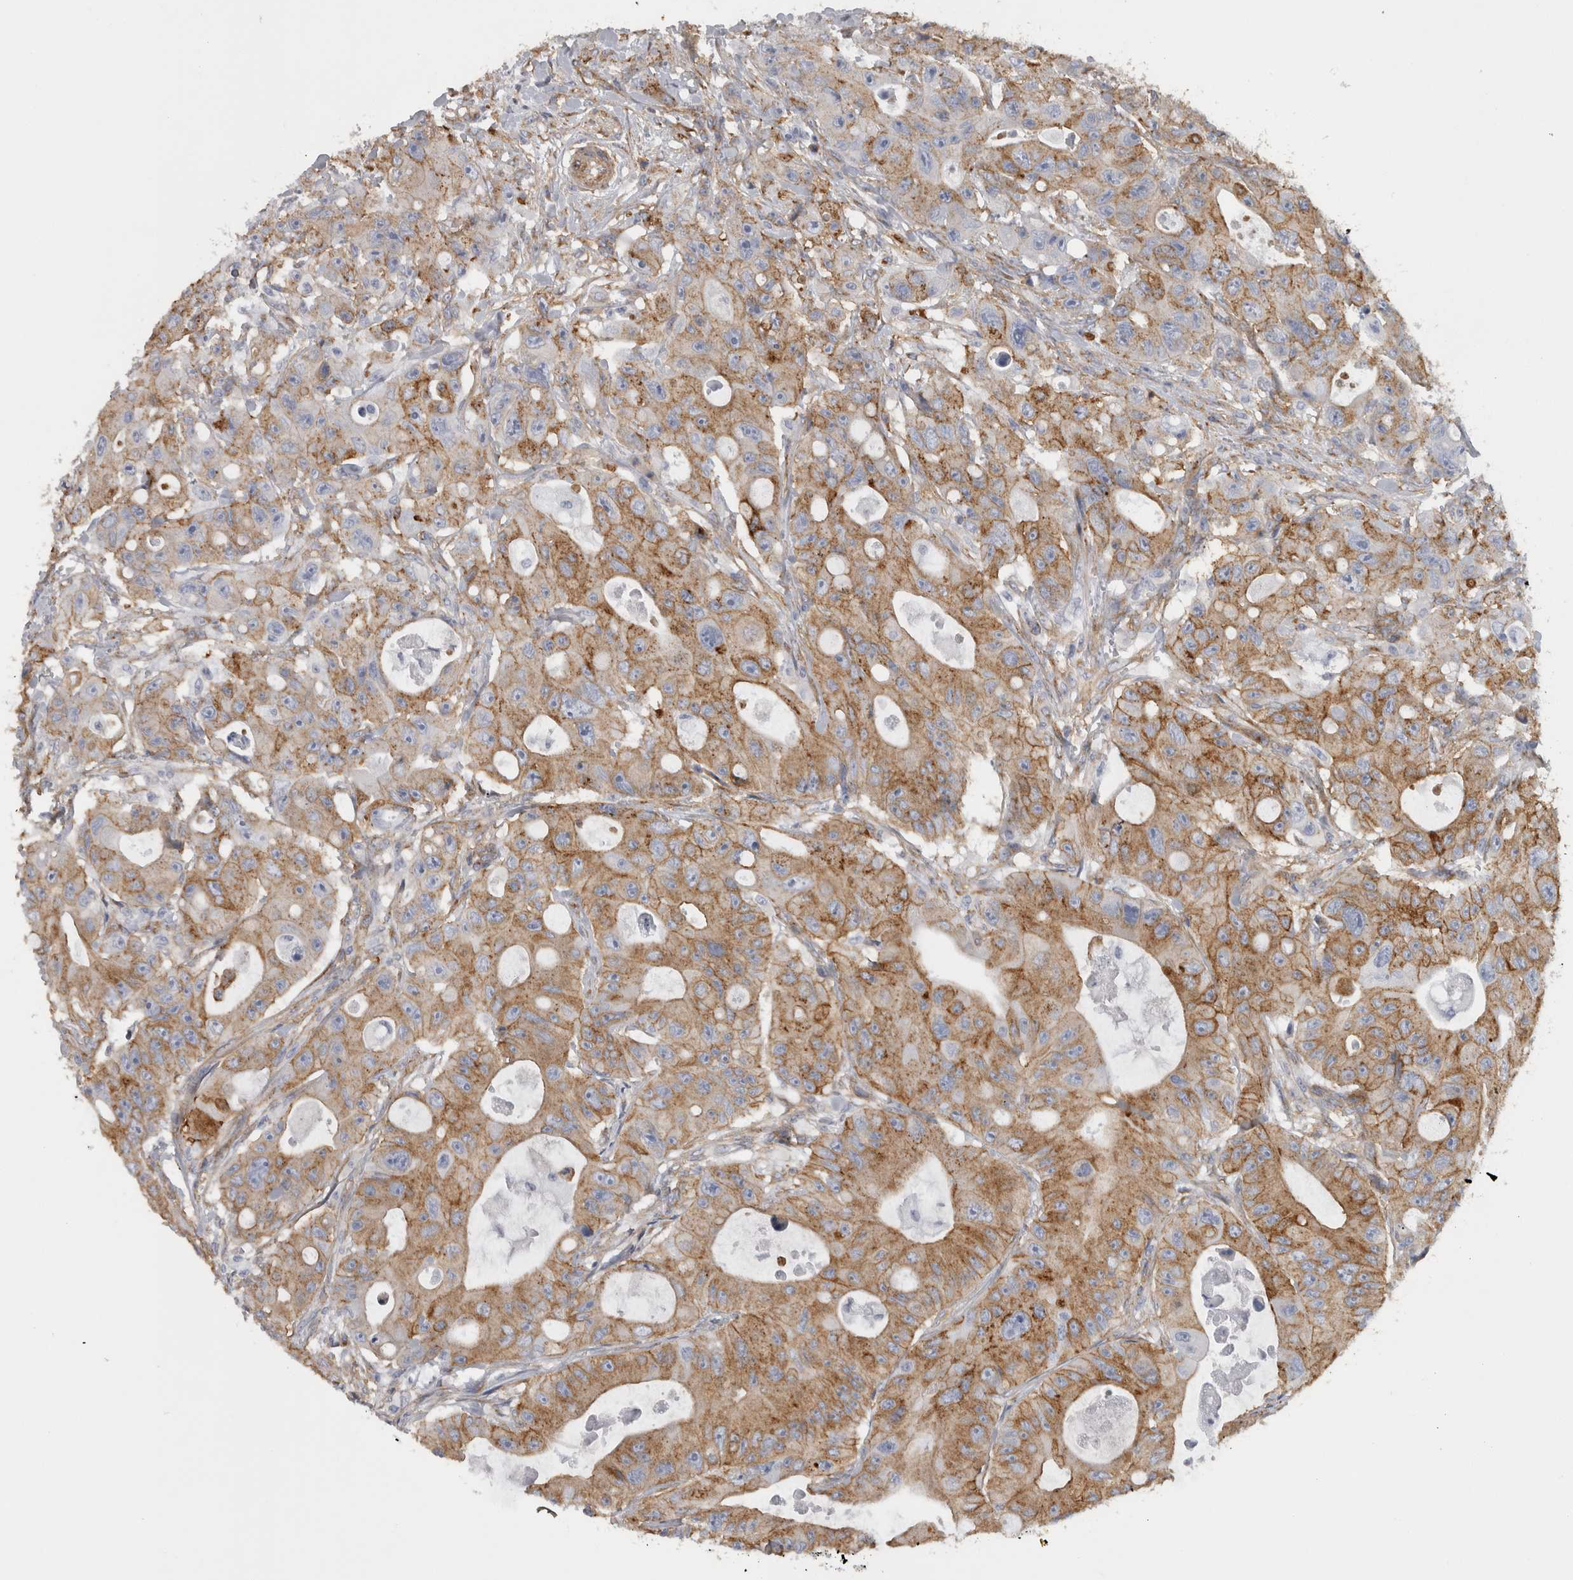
{"staining": {"intensity": "moderate", "quantity": ">75%", "location": "cytoplasmic/membranous"}, "tissue": "colorectal cancer", "cell_type": "Tumor cells", "image_type": "cancer", "snomed": [{"axis": "morphology", "description": "Adenocarcinoma, NOS"}, {"axis": "topography", "description": "Colon"}], "caption": "Protein expression analysis of colorectal adenocarcinoma reveals moderate cytoplasmic/membranous staining in about >75% of tumor cells. The protein of interest is shown in brown color, while the nuclei are stained blue.", "gene": "ATXN3", "patient": {"sex": "female", "age": 46}}